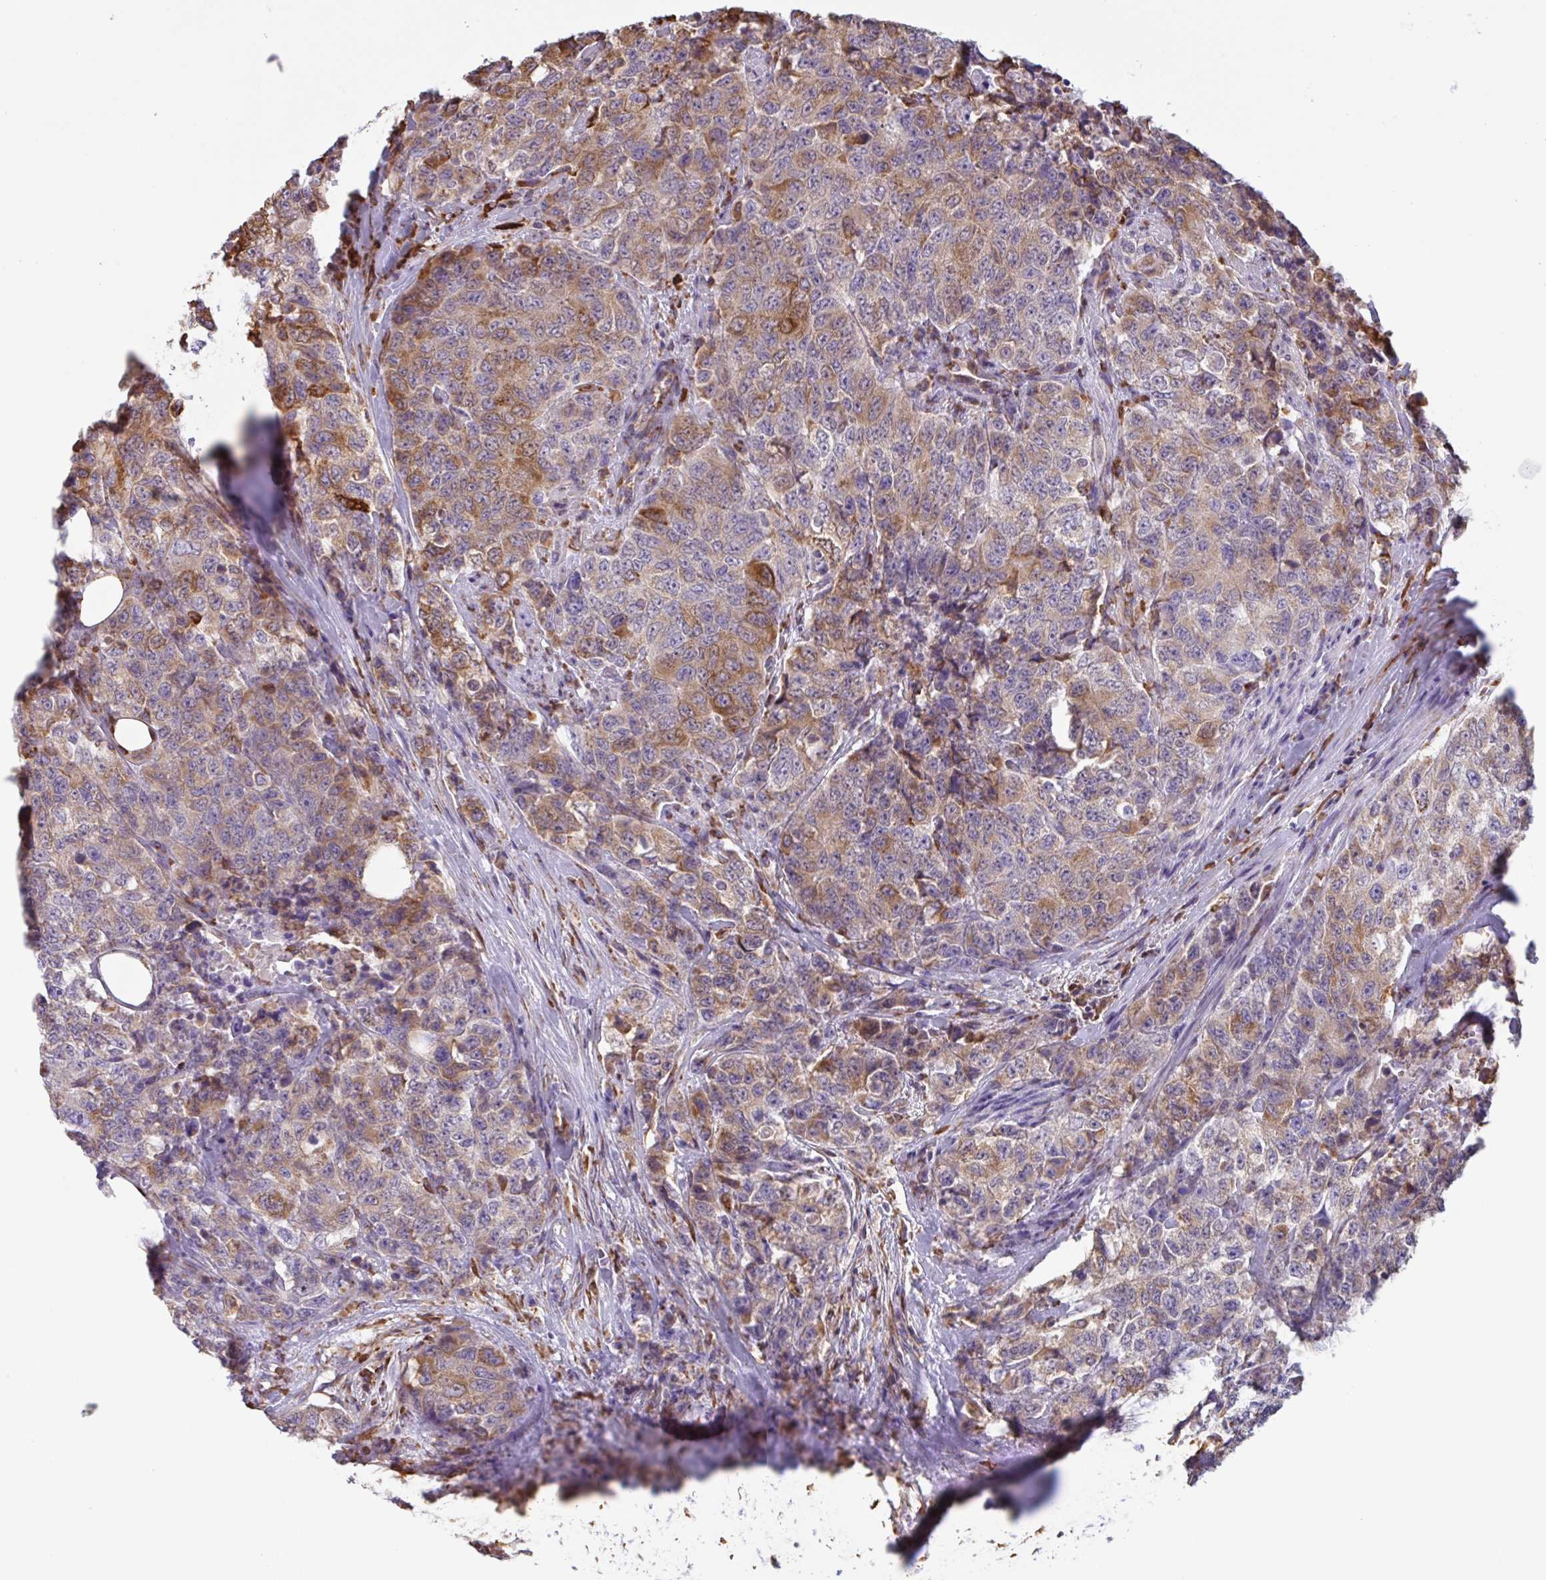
{"staining": {"intensity": "moderate", "quantity": ">75%", "location": "cytoplasmic/membranous"}, "tissue": "urothelial cancer", "cell_type": "Tumor cells", "image_type": "cancer", "snomed": [{"axis": "morphology", "description": "Urothelial carcinoma, High grade"}, {"axis": "topography", "description": "Urinary bladder"}], "caption": "Protein expression analysis of urothelial cancer demonstrates moderate cytoplasmic/membranous staining in about >75% of tumor cells.", "gene": "DOK4", "patient": {"sex": "female", "age": 78}}